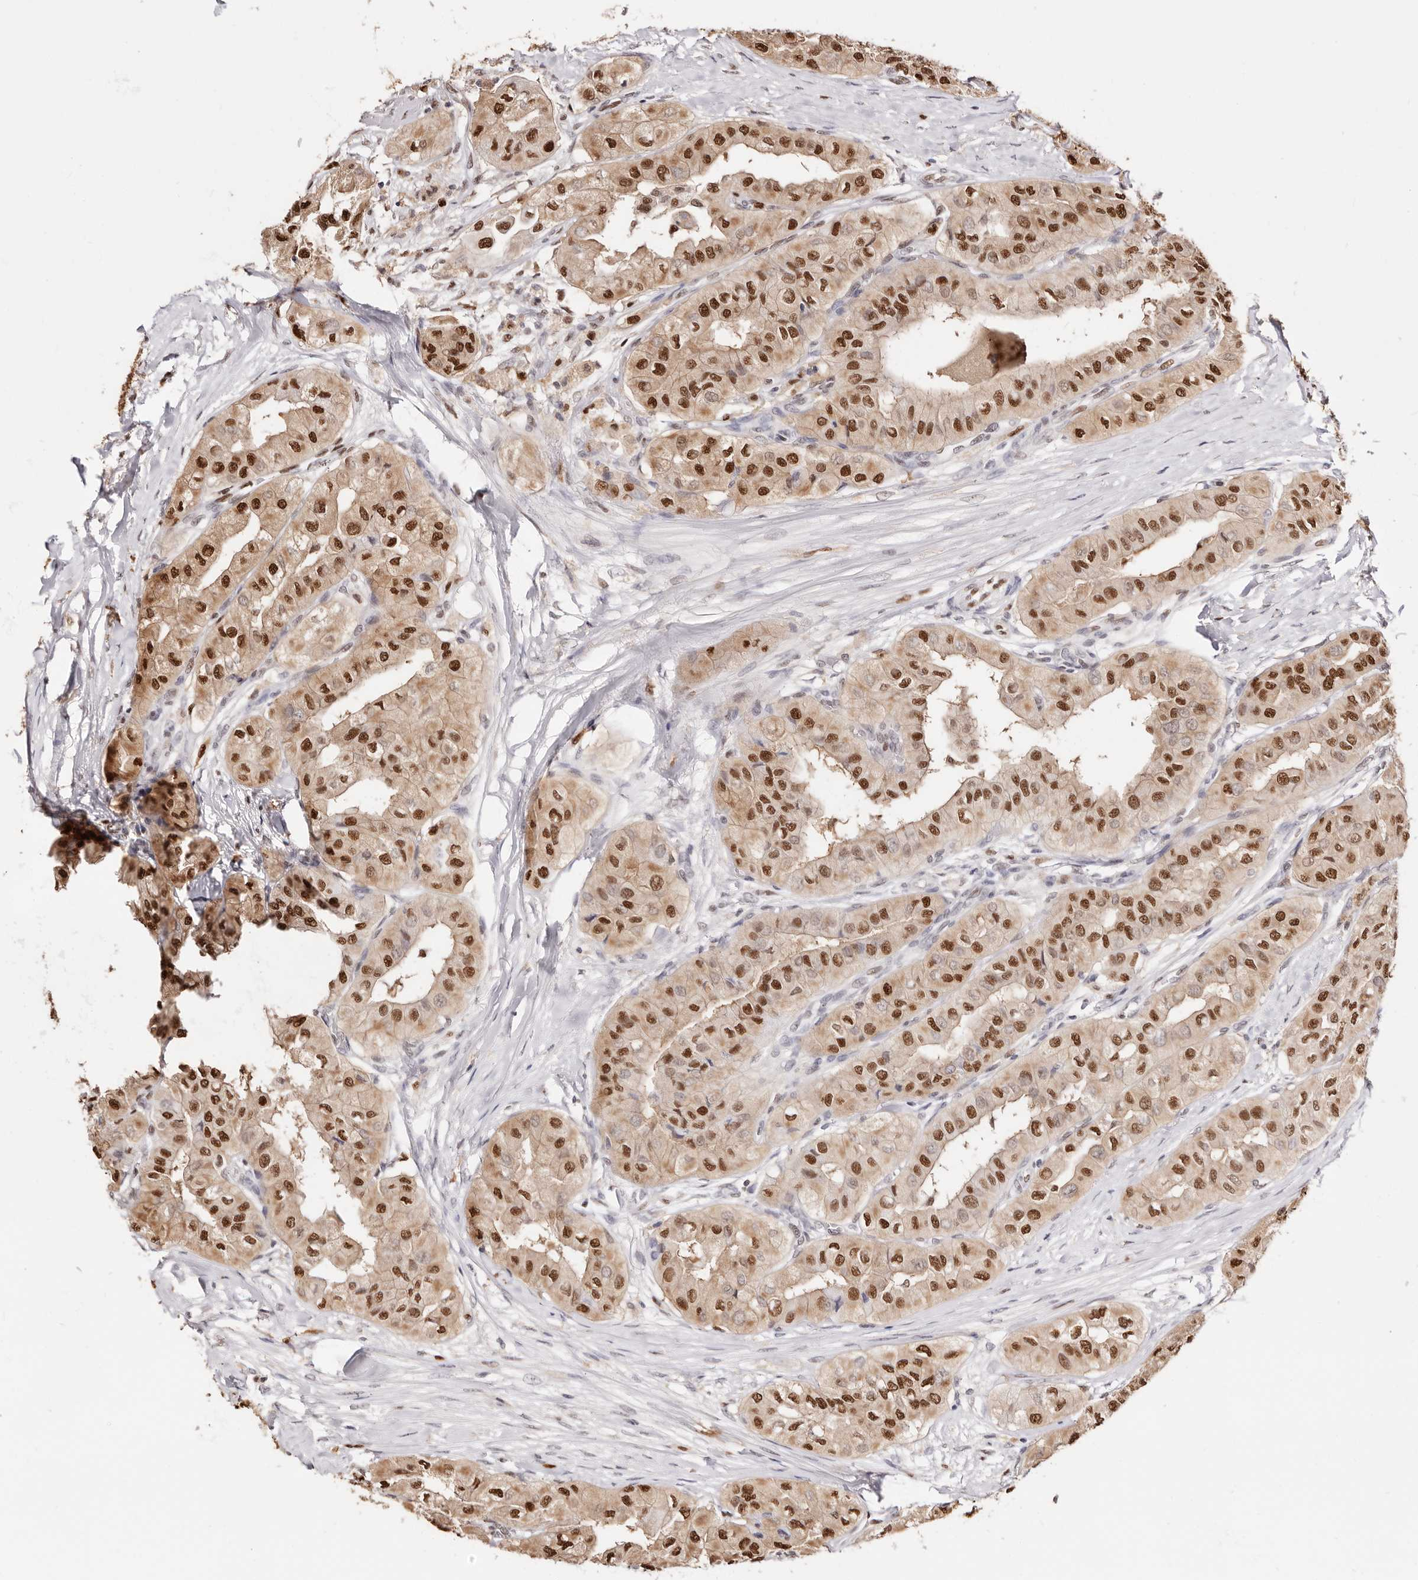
{"staining": {"intensity": "strong", "quantity": ">75%", "location": "nuclear"}, "tissue": "thyroid cancer", "cell_type": "Tumor cells", "image_type": "cancer", "snomed": [{"axis": "morphology", "description": "Papillary adenocarcinoma, NOS"}, {"axis": "topography", "description": "Thyroid gland"}], "caption": "IHC staining of papillary adenocarcinoma (thyroid), which exhibits high levels of strong nuclear expression in about >75% of tumor cells indicating strong nuclear protein positivity. The staining was performed using DAB (3,3'-diaminobenzidine) (brown) for protein detection and nuclei were counterstained in hematoxylin (blue).", "gene": "TKT", "patient": {"sex": "female", "age": 59}}